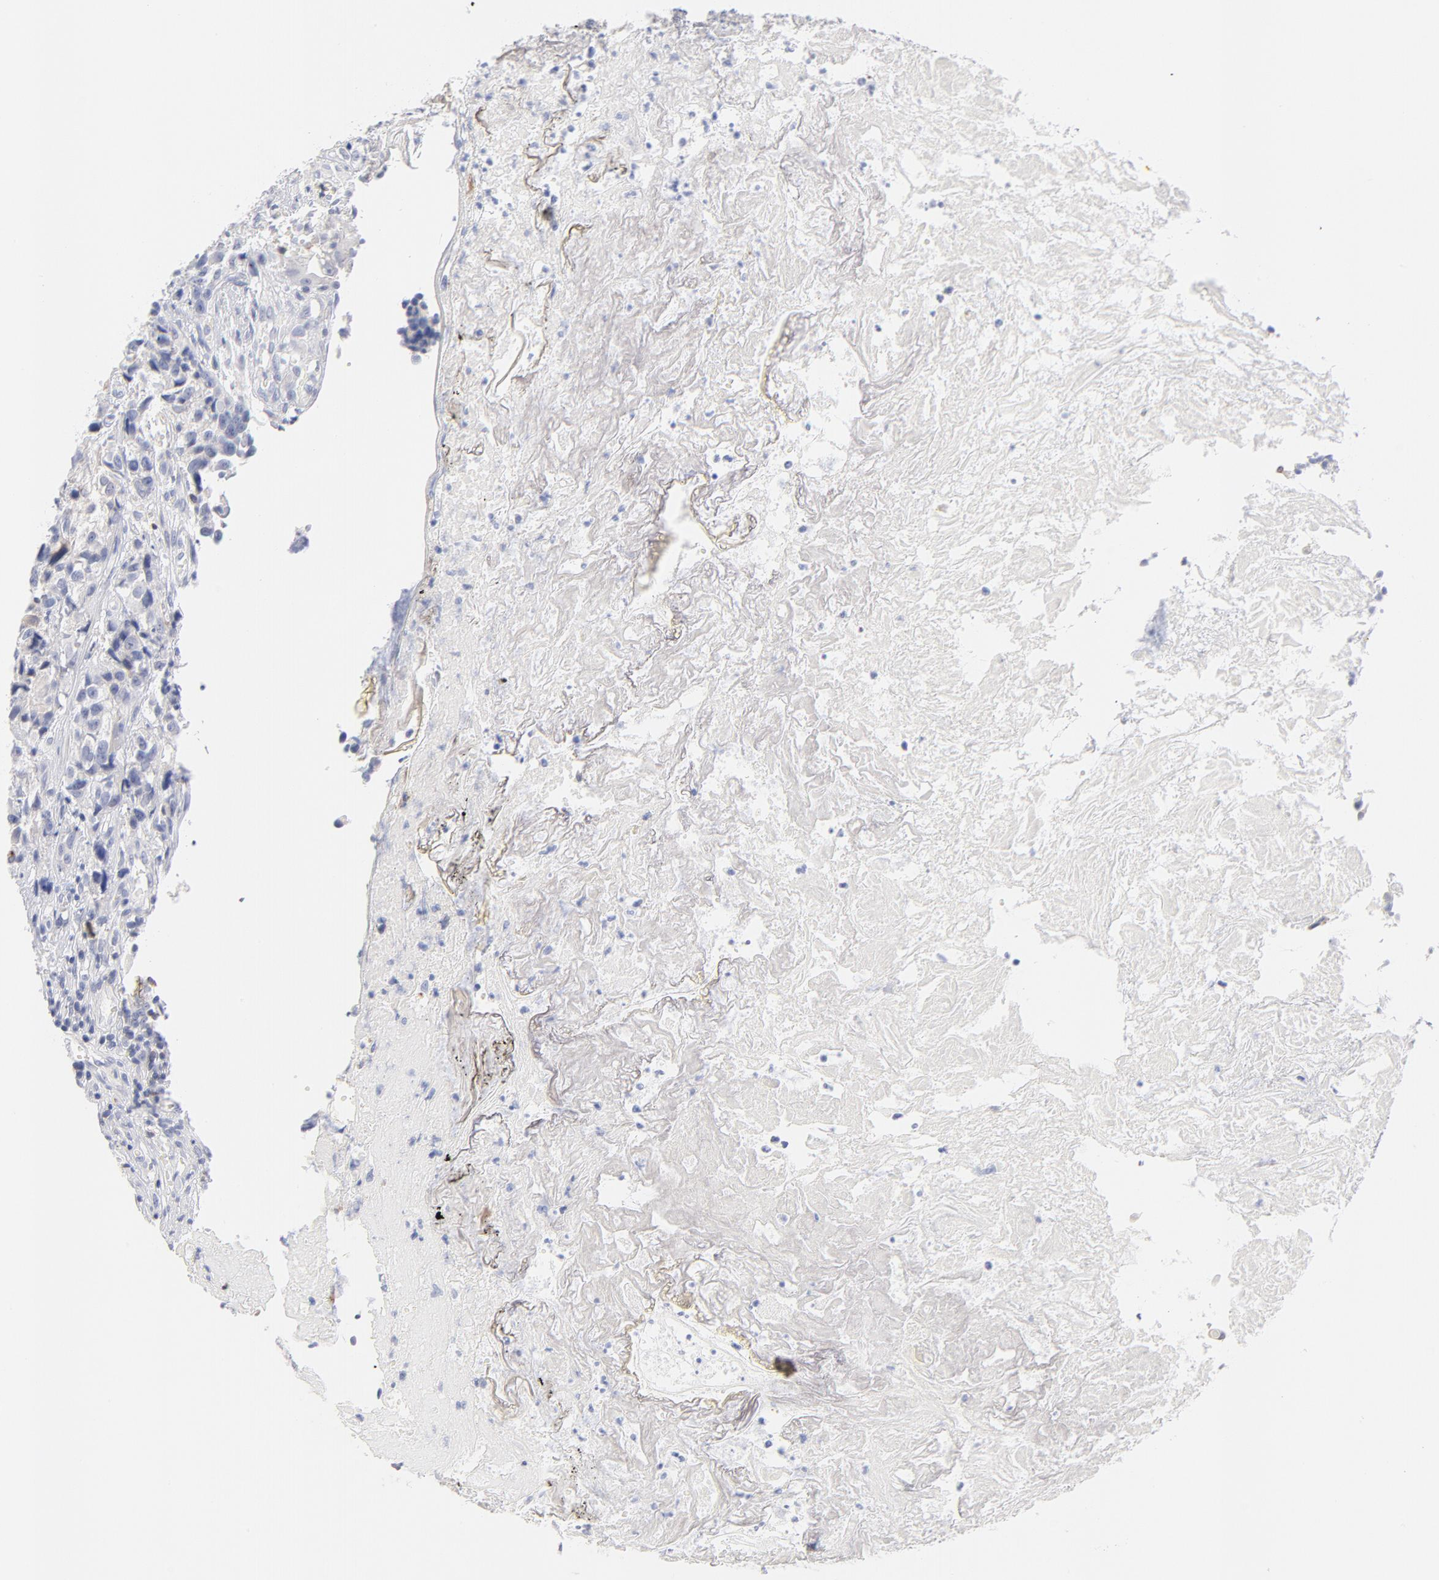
{"staining": {"intensity": "moderate", "quantity": "<25%", "location": "cytoplasmic/membranous"}, "tissue": "urothelial cancer", "cell_type": "Tumor cells", "image_type": "cancer", "snomed": [{"axis": "morphology", "description": "Urothelial carcinoma, High grade"}, {"axis": "topography", "description": "Urinary bladder"}], "caption": "Brown immunohistochemical staining in human high-grade urothelial carcinoma displays moderate cytoplasmic/membranous staining in about <25% of tumor cells. Using DAB (brown) and hematoxylin (blue) stains, captured at high magnification using brightfield microscopy.", "gene": "MID1", "patient": {"sex": "female", "age": 81}}